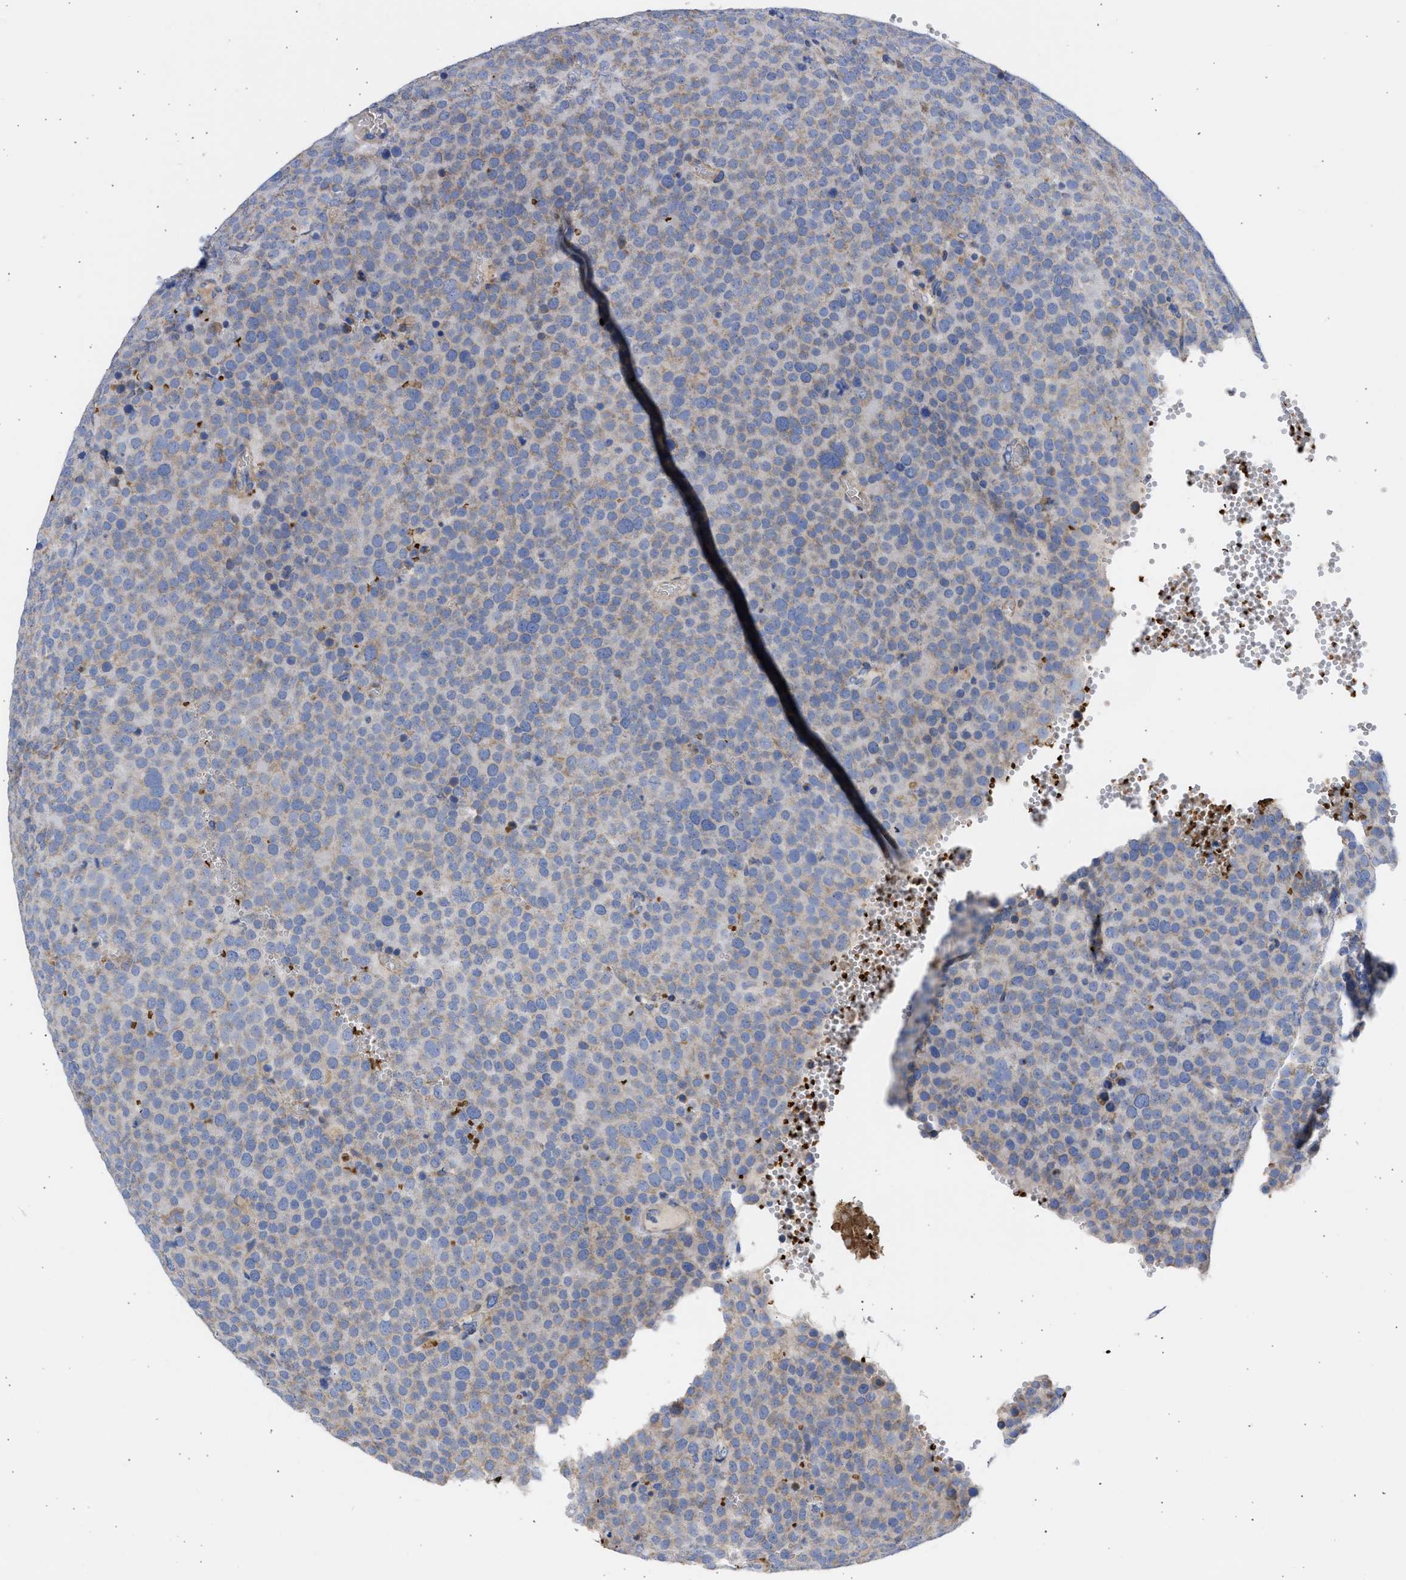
{"staining": {"intensity": "weak", "quantity": ">75%", "location": "cytoplasmic/membranous"}, "tissue": "testis cancer", "cell_type": "Tumor cells", "image_type": "cancer", "snomed": [{"axis": "morphology", "description": "Normal tissue, NOS"}, {"axis": "morphology", "description": "Seminoma, NOS"}, {"axis": "topography", "description": "Testis"}], "caption": "Human testis seminoma stained with a protein marker reveals weak staining in tumor cells.", "gene": "BTG3", "patient": {"sex": "male", "age": 71}}